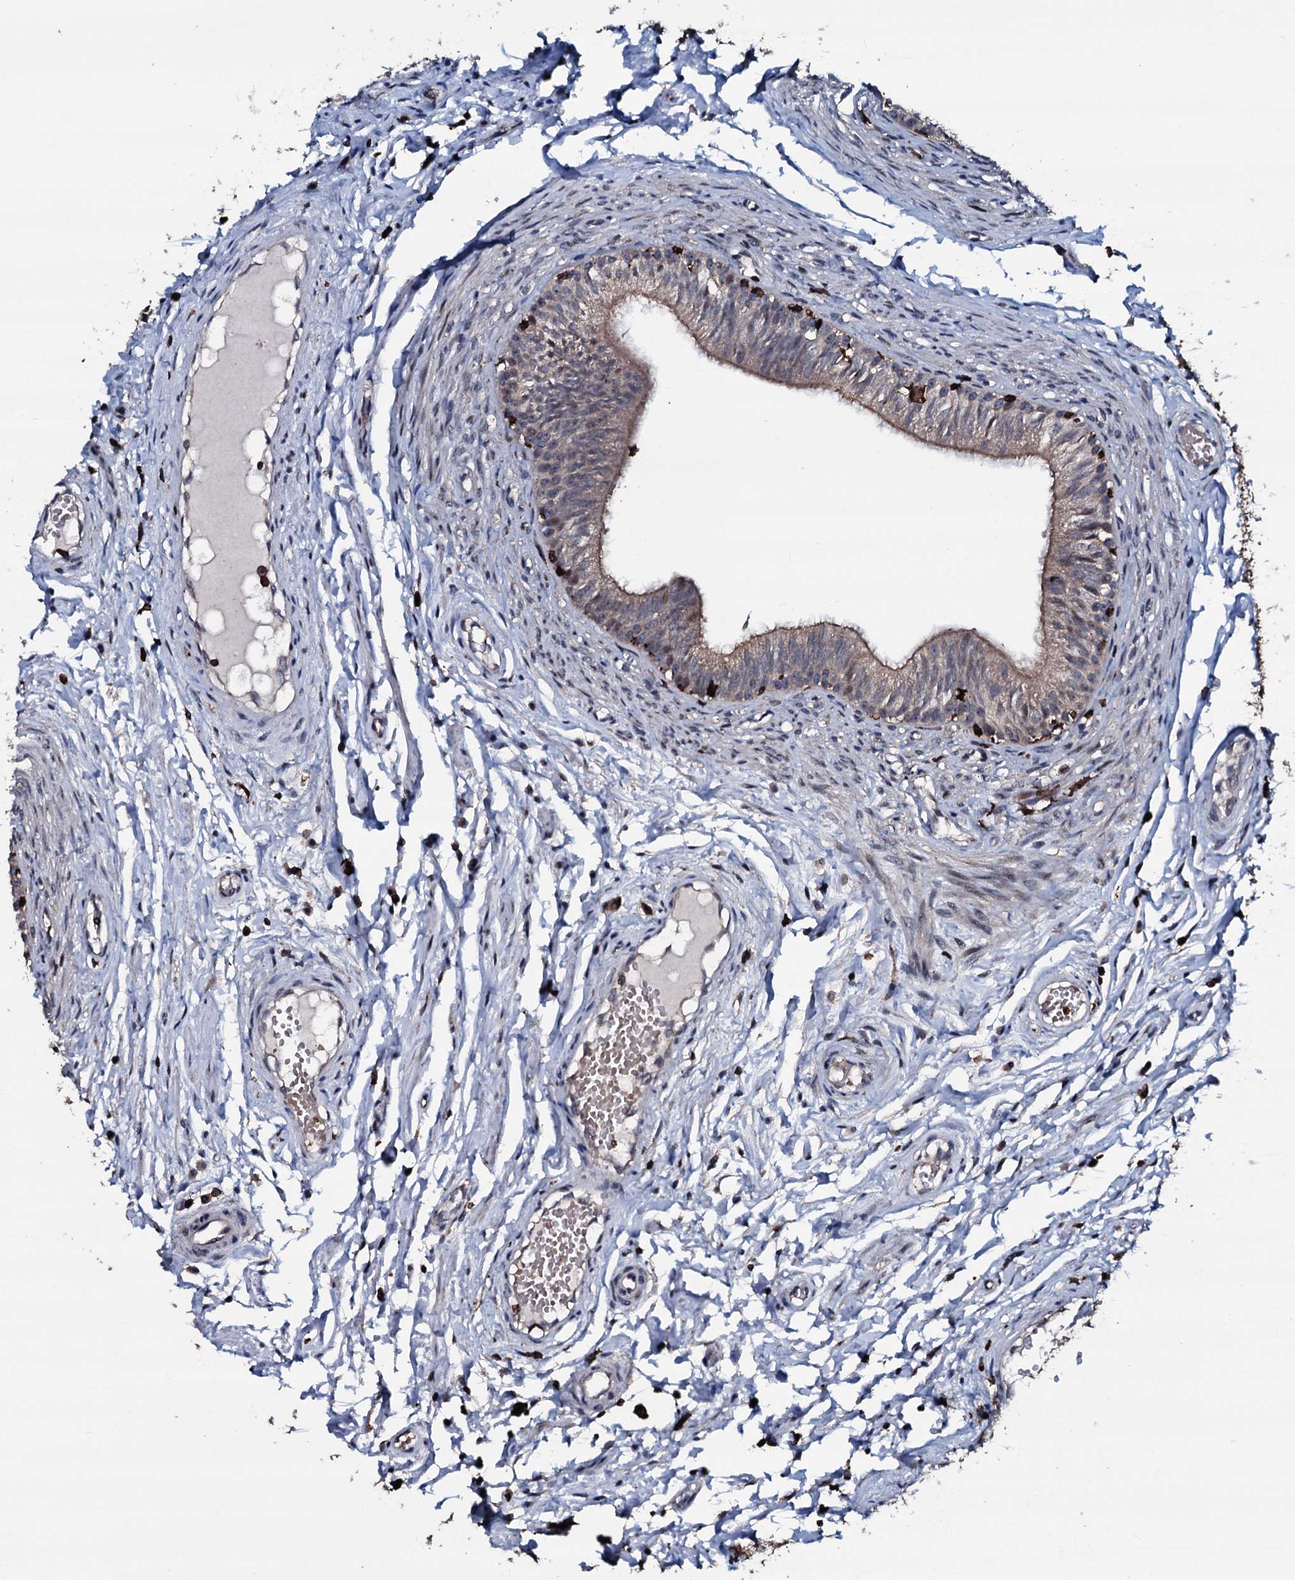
{"staining": {"intensity": "weak", "quantity": ">75%", "location": "cytoplasmic/membranous"}, "tissue": "epididymis", "cell_type": "Glandular cells", "image_type": "normal", "snomed": [{"axis": "morphology", "description": "Normal tissue, NOS"}, {"axis": "topography", "description": "Epididymis, spermatic cord, NOS"}], "caption": "Weak cytoplasmic/membranous staining is seen in approximately >75% of glandular cells in normal epididymis.", "gene": "OGFOD2", "patient": {"sex": "male", "age": 22}}